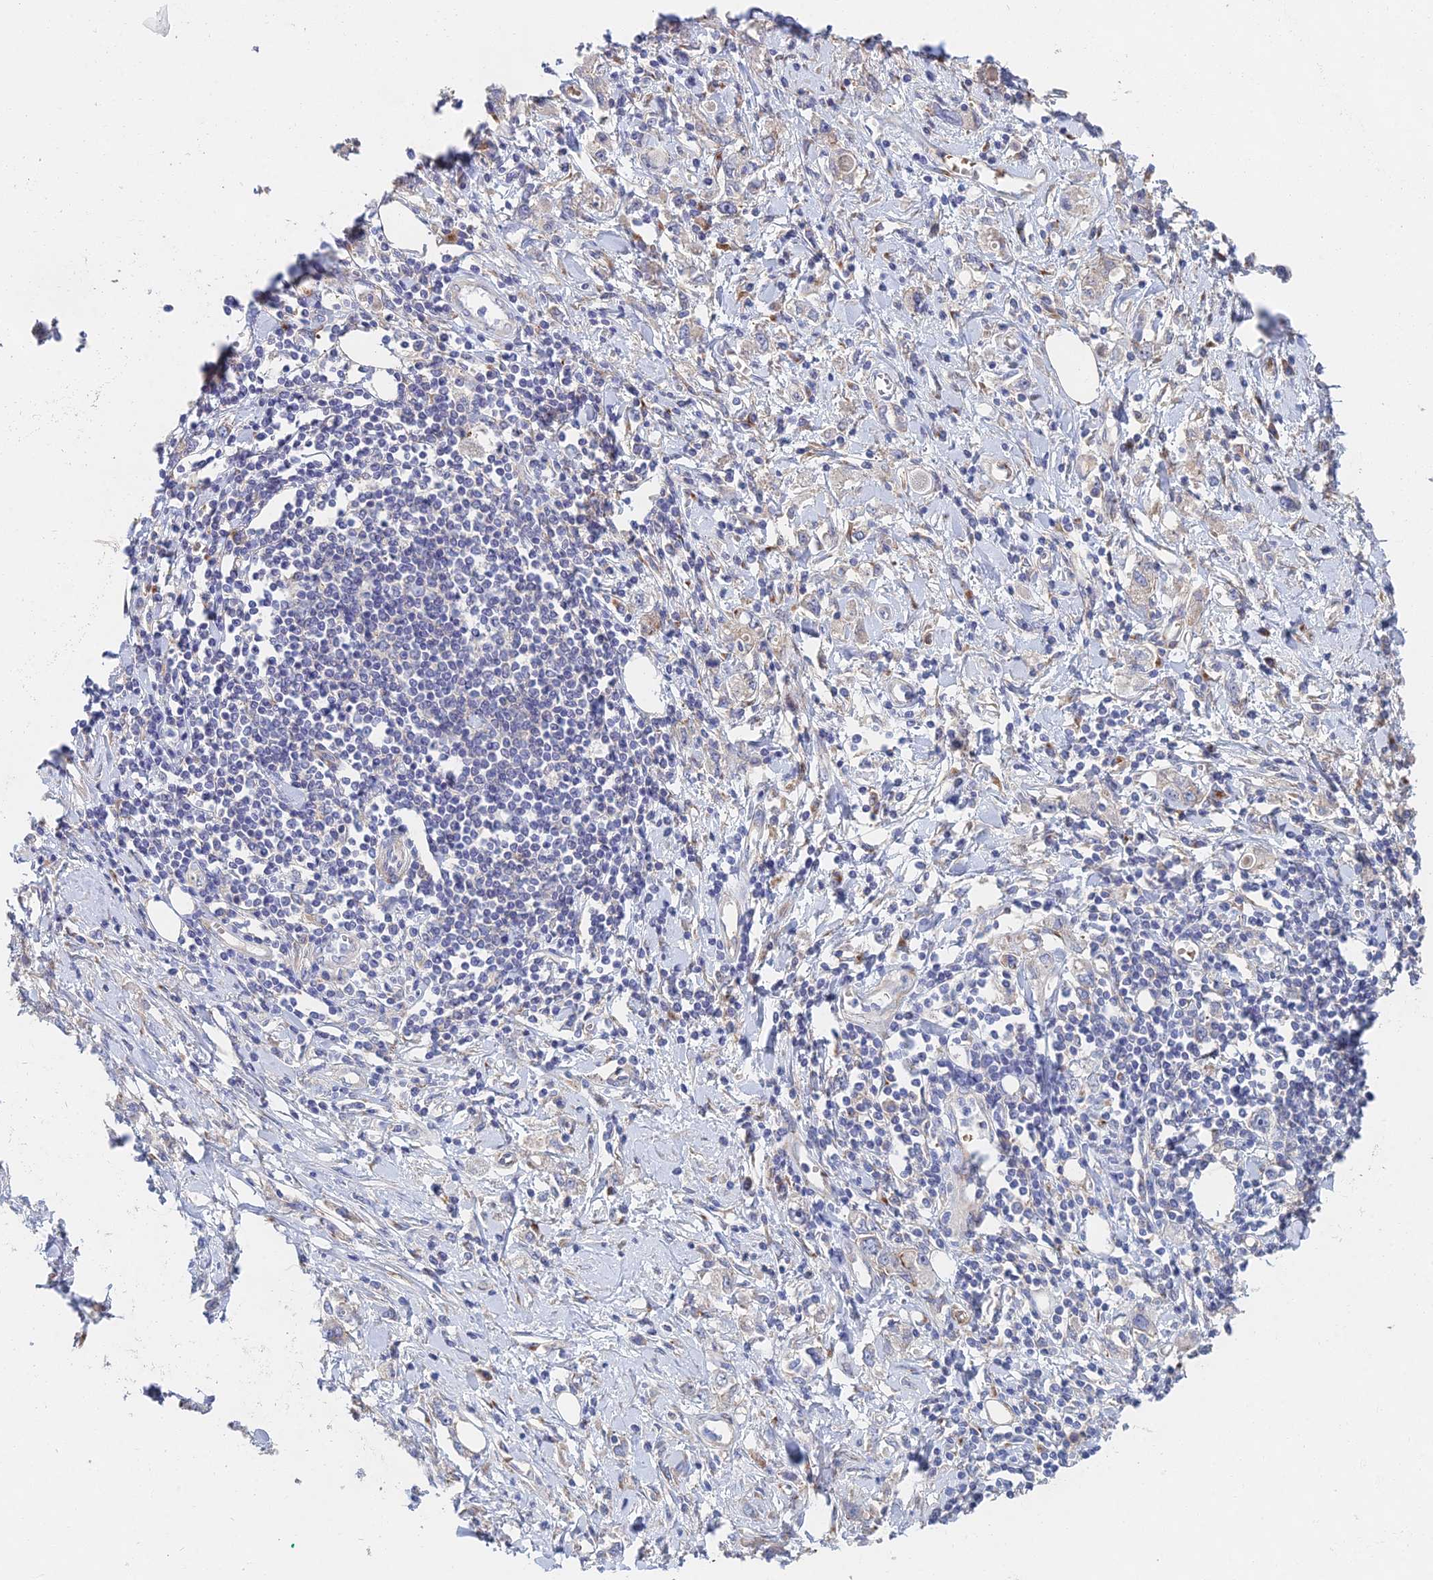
{"staining": {"intensity": "weak", "quantity": "<25%", "location": "cytoplasmic/membranous"}, "tissue": "stomach cancer", "cell_type": "Tumor cells", "image_type": "cancer", "snomed": [{"axis": "morphology", "description": "Adenocarcinoma, NOS"}, {"axis": "topography", "description": "Stomach"}], "caption": "Immunohistochemistry (IHC) histopathology image of neoplastic tissue: stomach adenocarcinoma stained with DAB demonstrates no significant protein staining in tumor cells. The staining is performed using DAB (3,3'-diaminobenzidine) brown chromogen with nuclei counter-stained in using hematoxylin.", "gene": "ELOF1", "patient": {"sex": "female", "age": 76}}